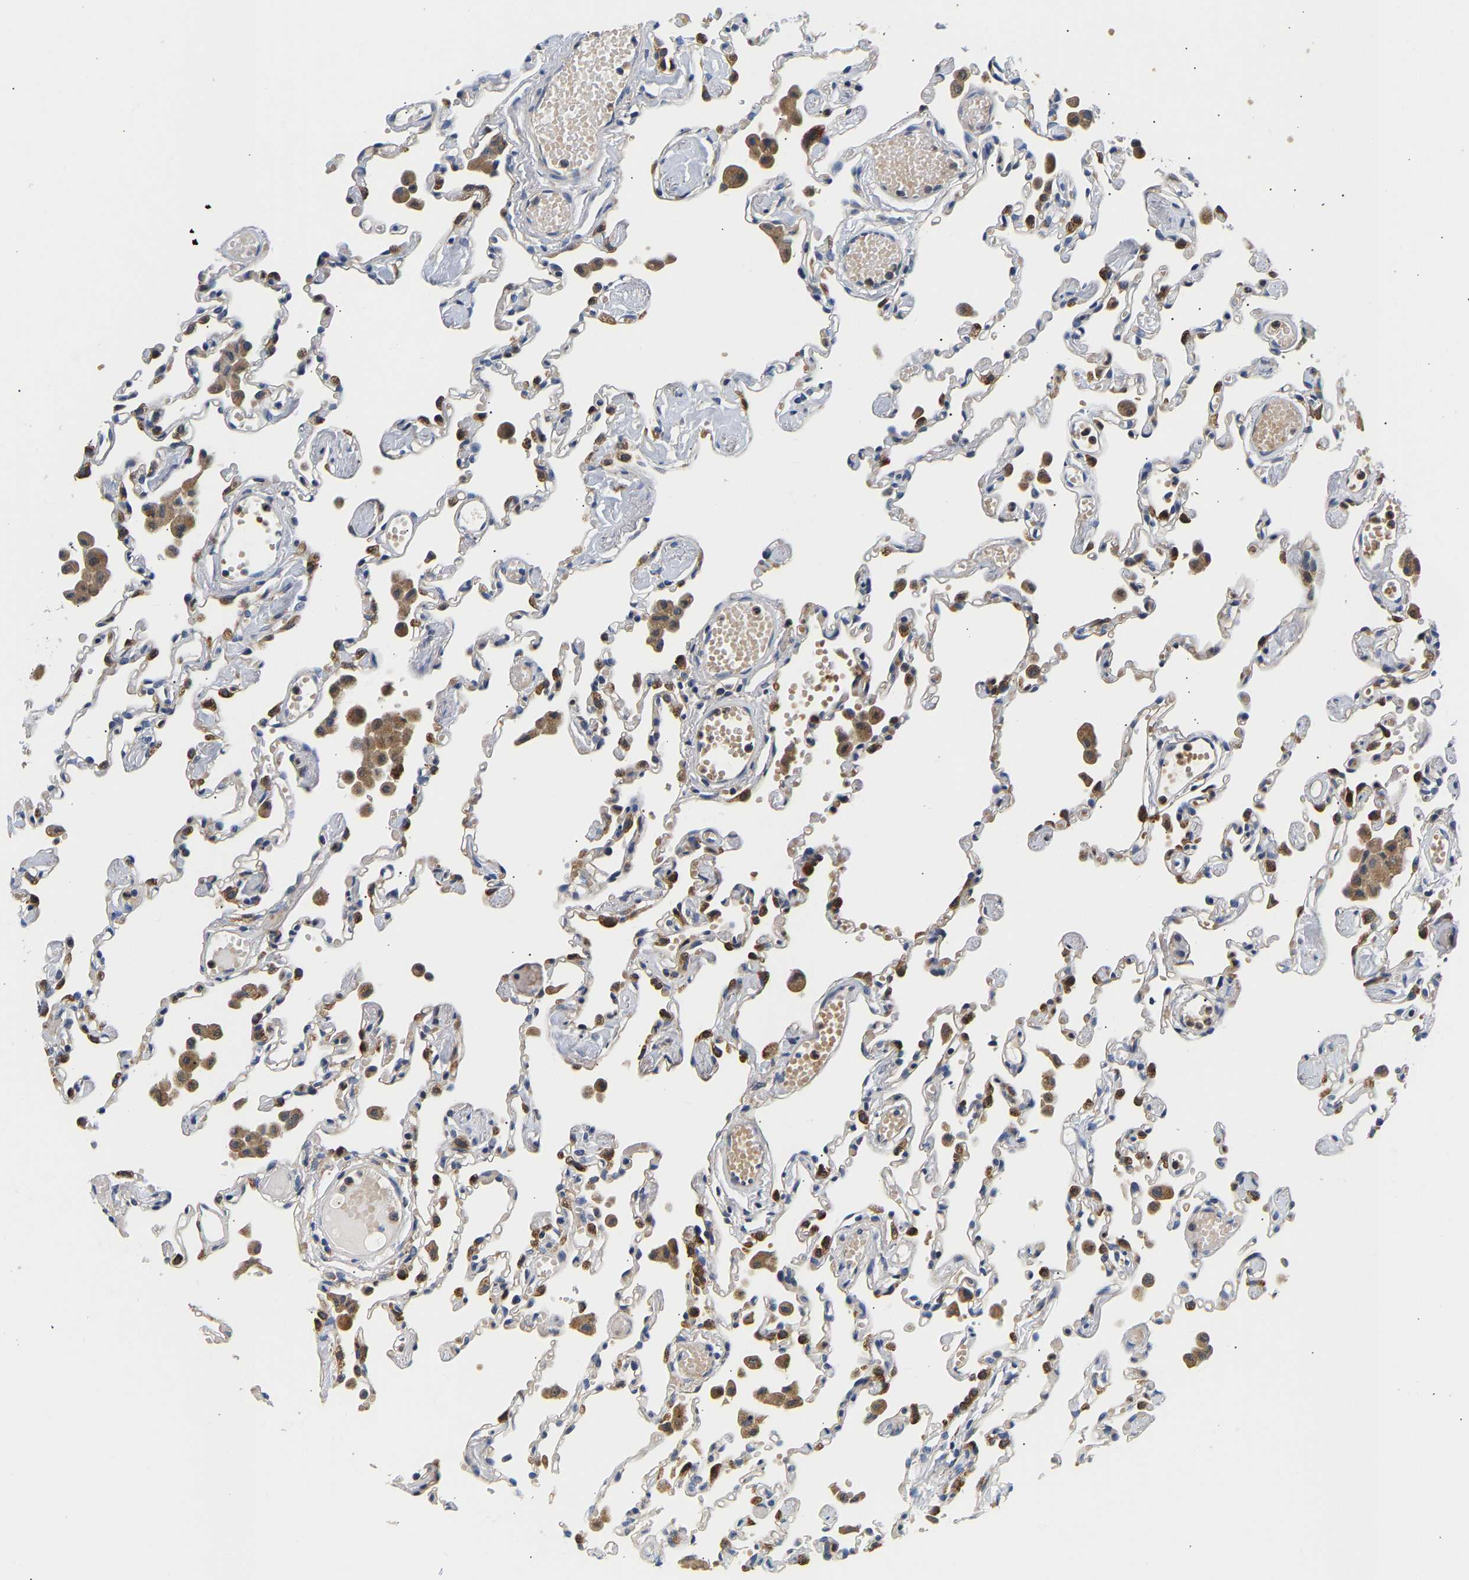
{"staining": {"intensity": "moderate", "quantity": "<25%", "location": "cytoplasmic/membranous"}, "tissue": "lung", "cell_type": "Alveolar cells", "image_type": "normal", "snomed": [{"axis": "morphology", "description": "Normal tissue, NOS"}, {"axis": "topography", "description": "Bronchus"}, {"axis": "topography", "description": "Lung"}], "caption": "High-magnification brightfield microscopy of benign lung stained with DAB (3,3'-diaminobenzidine) (brown) and counterstained with hematoxylin (blue). alveolar cells exhibit moderate cytoplasmic/membranous expression is present in about<25% of cells. The staining was performed using DAB (3,3'-diaminobenzidine) to visualize the protein expression in brown, while the nuclei were stained in blue with hematoxylin (Magnification: 20x).", "gene": "PPID", "patient": {"sex": "female", "age": 49}}